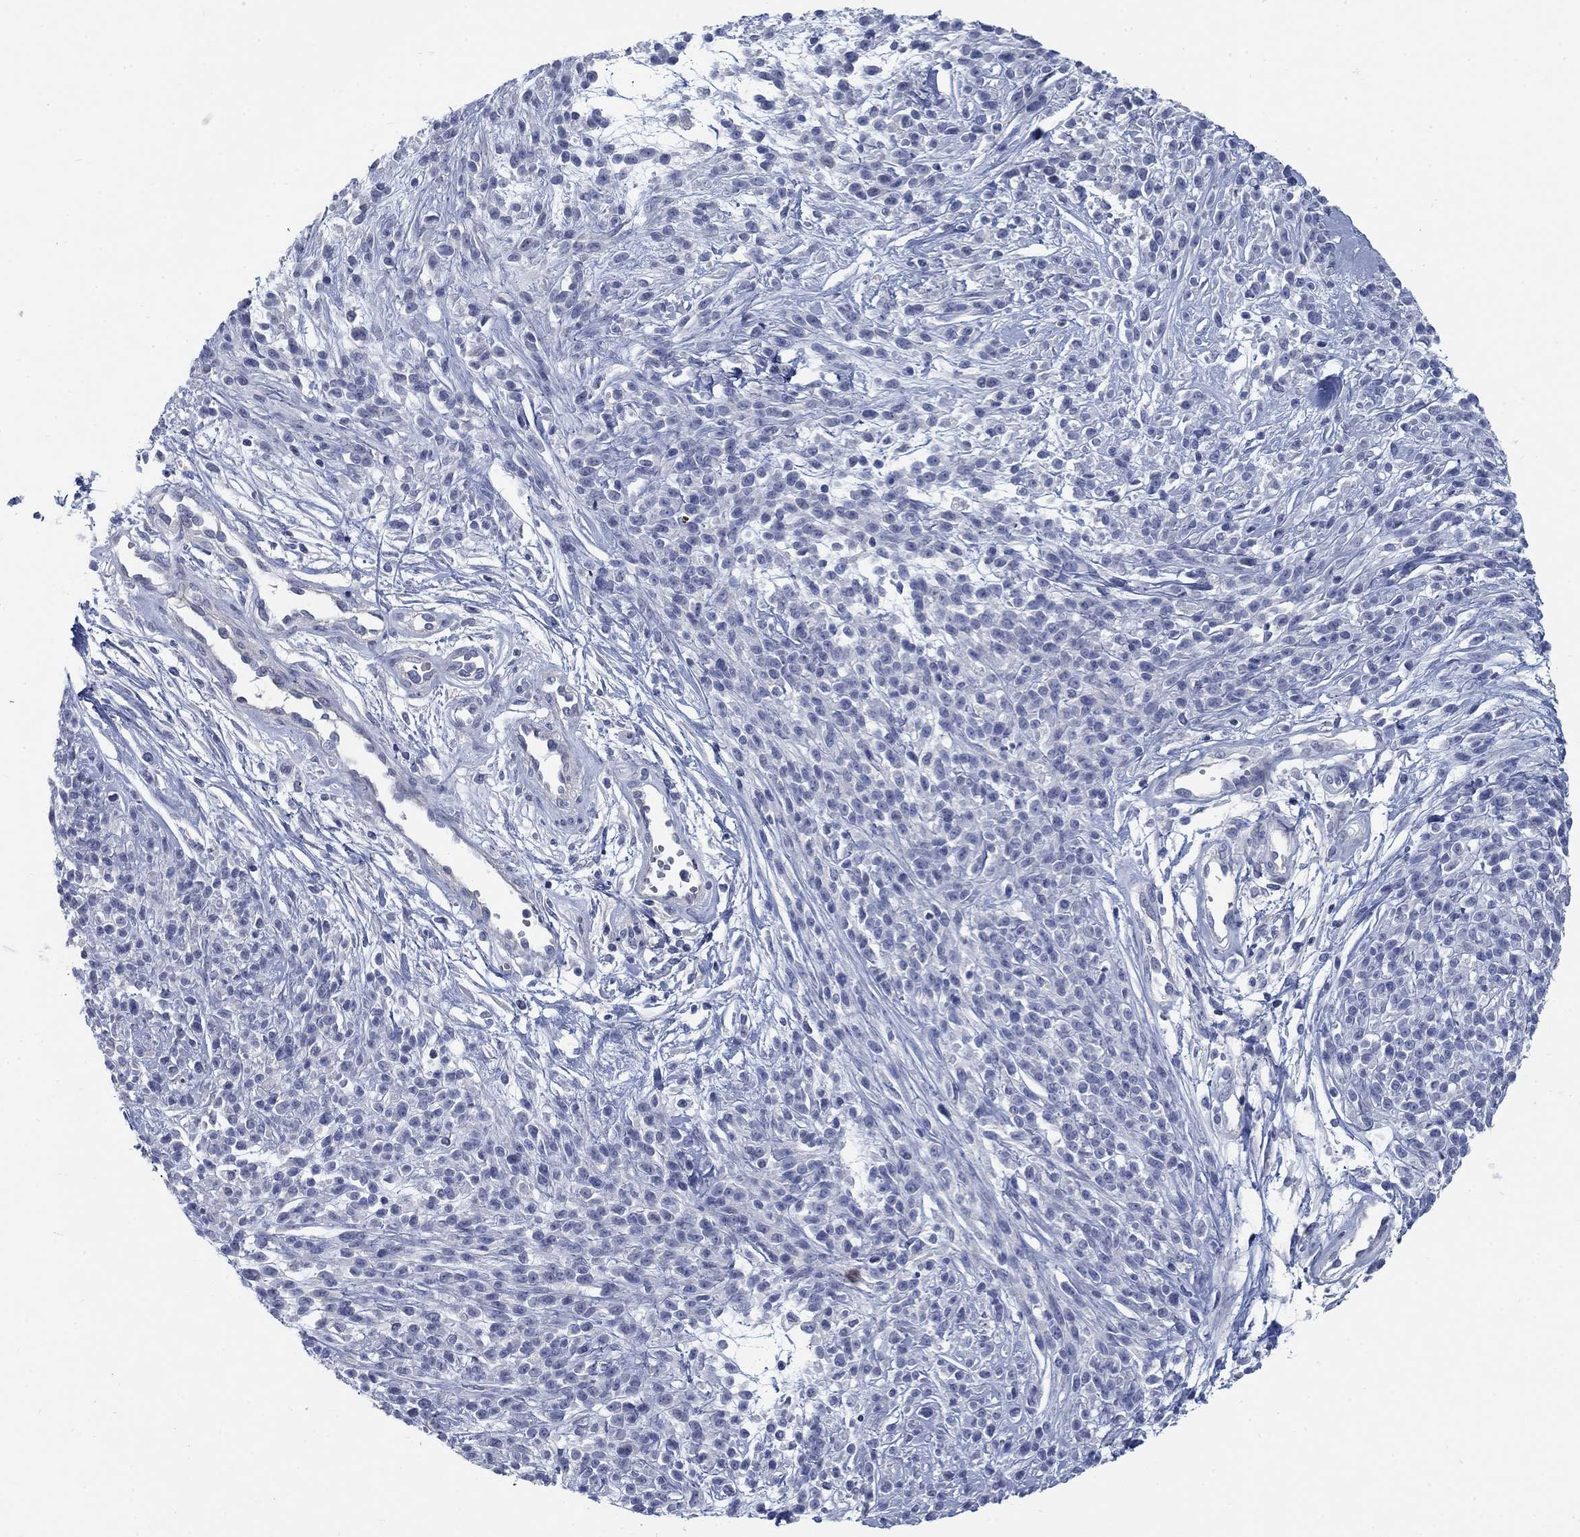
{"staining": {"intensity": "negative", "quantity": "none", "location": "none"}, "tissue": "melanoma", "cell_type": "Tumor cells", "image_type": "cancer", "snomed": [{"axis": "morphology", "description": "Malignant melanoma, NOS"}, {"axis": "topography", "description": "Skin"}, {"axis": "topography", "description": "Skin of trunk"}], "caption": "This is an IHC photomicrograph of melanoma. There is no expression in tumor cells.", "gene": "DNER", "patient": {"sex": "male", "age": 74}}